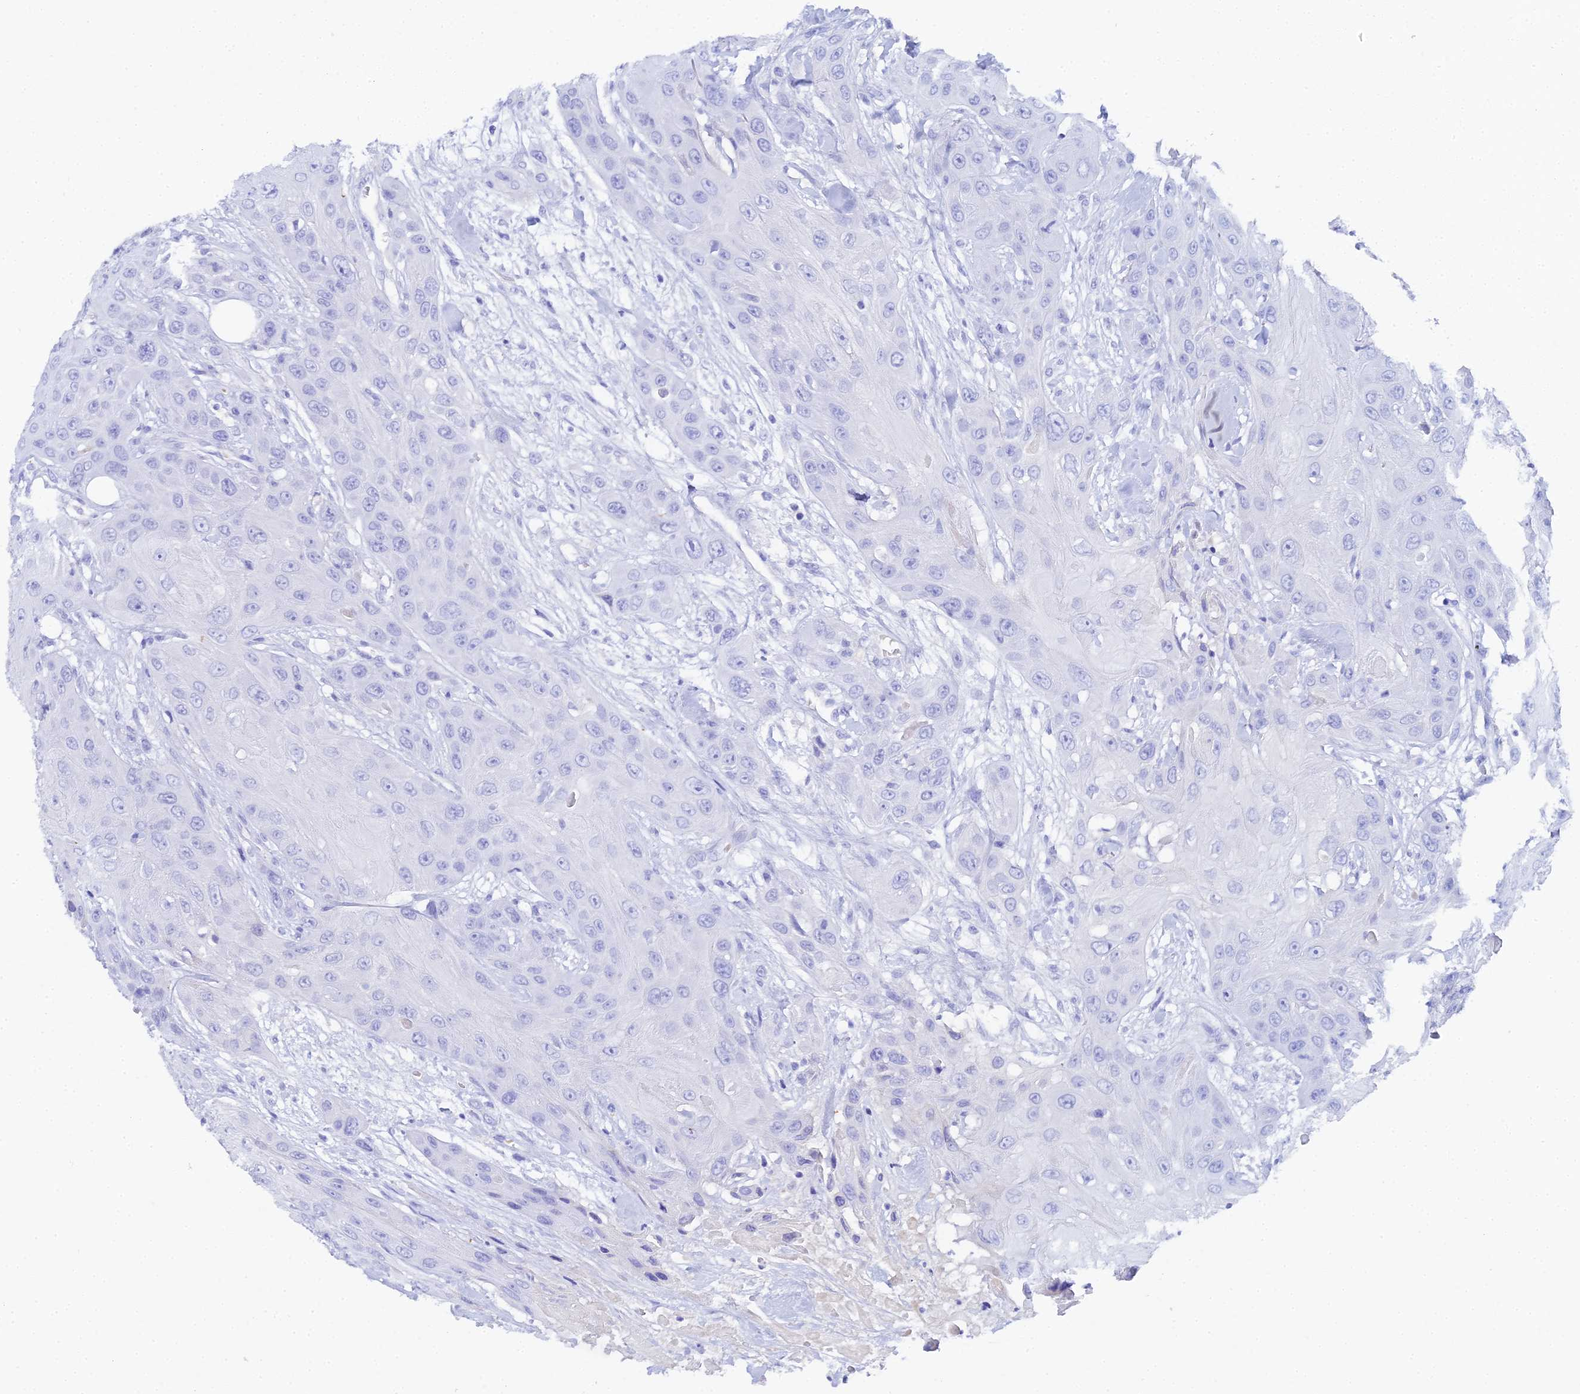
{"staining": {"intensity": "negative", "quantity": "none", "location": "none"}, "tissue": "head and neck cancer", "cell_type": "Tumor cells", "image_type": "cancer", "snomed": [{"axis": "morphology", "description": "Squamous cell carcinoma, NOS"}, {"axis": "topography", "description": "Head-Neck"}], "caption": "DAB immunohistochemical staining of head and neck cancer reveals no significant positivity in tumor cells.", "gene": "CELA3A", "patient": {"sex": "male", "age": 81}}